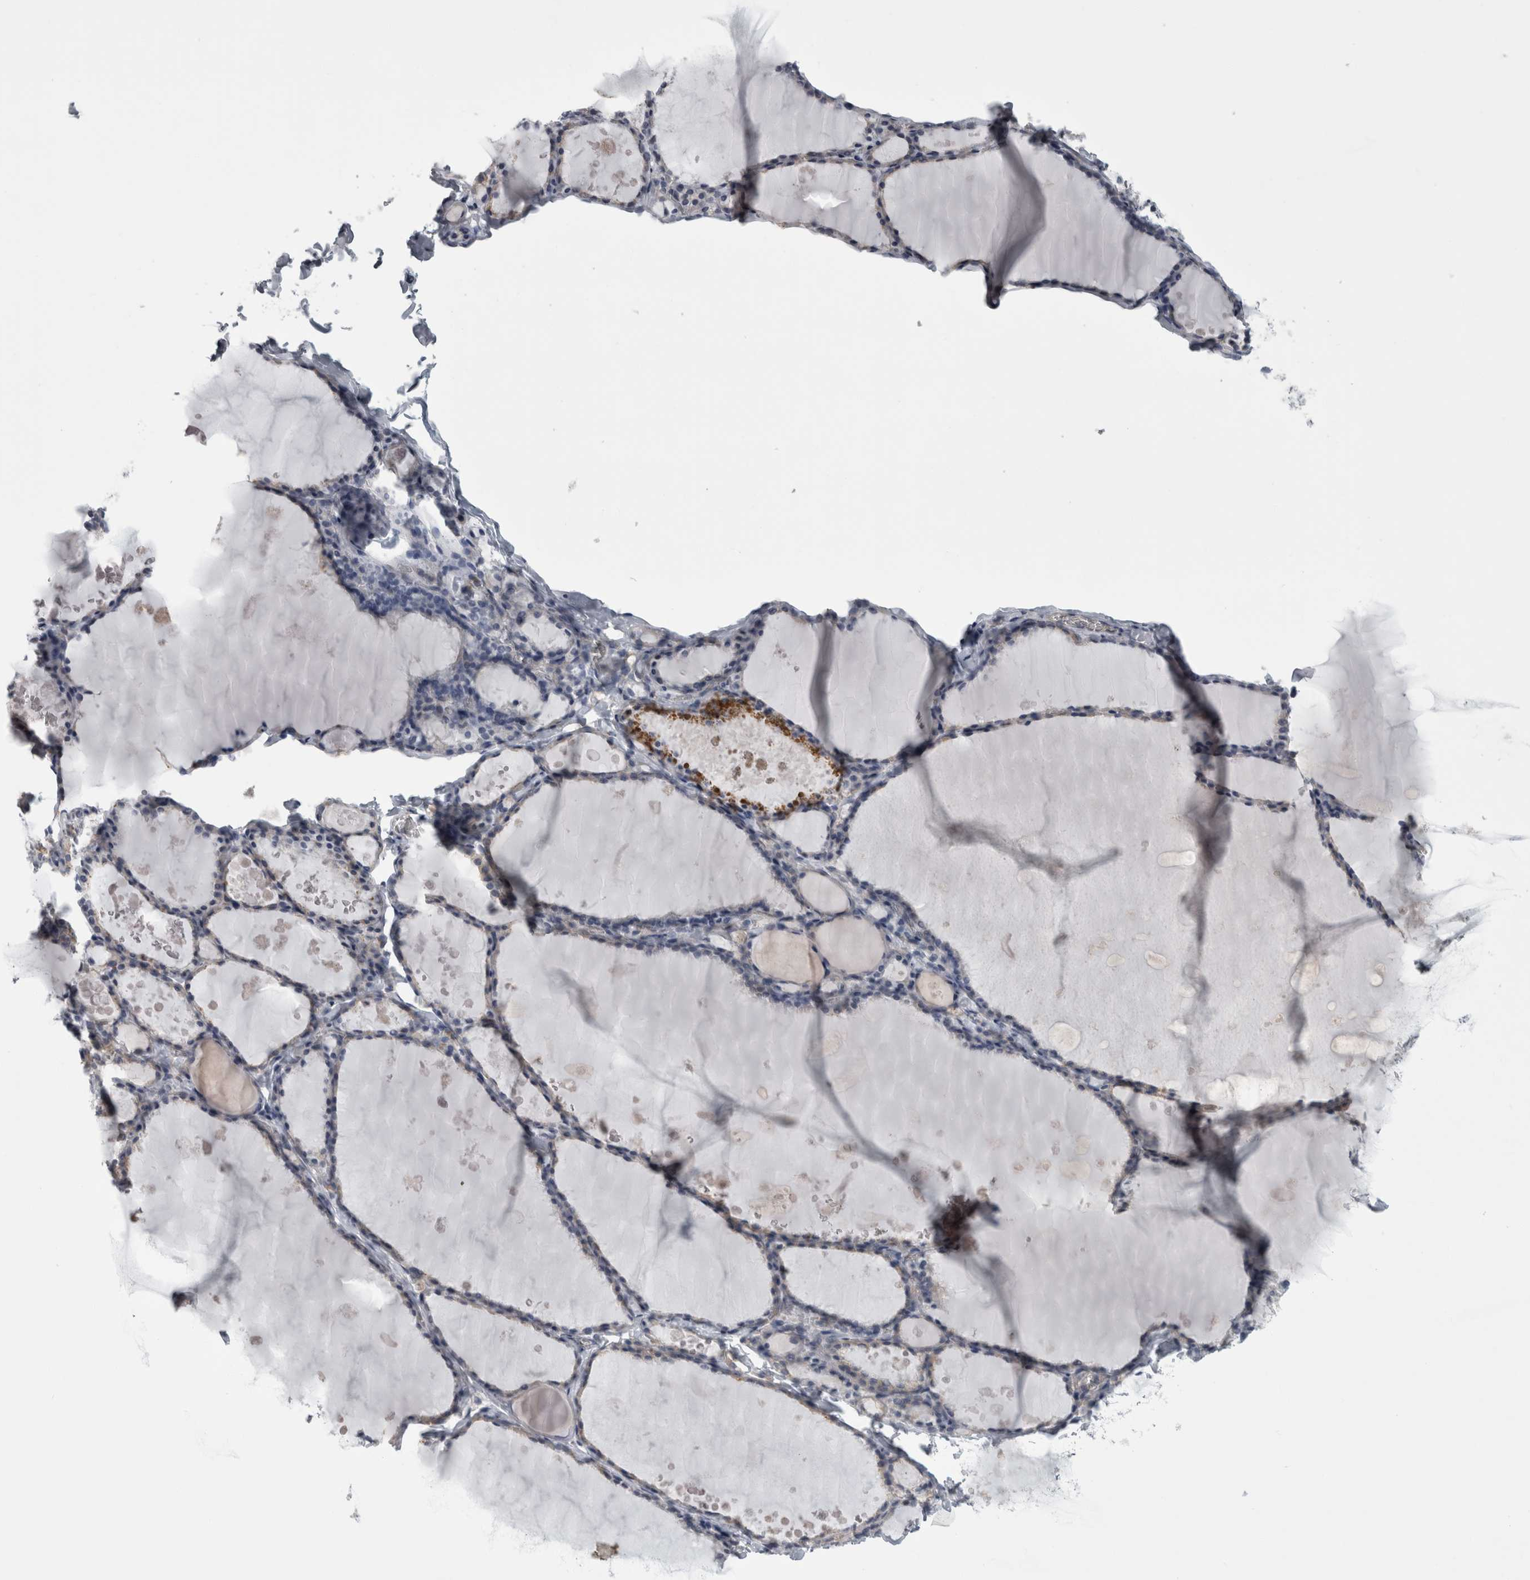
{"staining": {"intensity": "weak", "quantity": "25%-75%", "location": "cytoplasmic/membranous"}, "tissue": "thyroid gland", "cell_type": "Glandular cells", "image_type": "normal", "snomed": [{"axis": "morphology", "description": "Normal tissue, NOS"}, {"axis": "topography", "description": "Thyroid gland"}], "caption": "A low amount of weak cytoplasmic/membranous staining is present in about 25%-75% of glandular cells in benign thyroid gland.", "gene": "PRRC2C", "patient": {"sex": "male", "age": 56}}